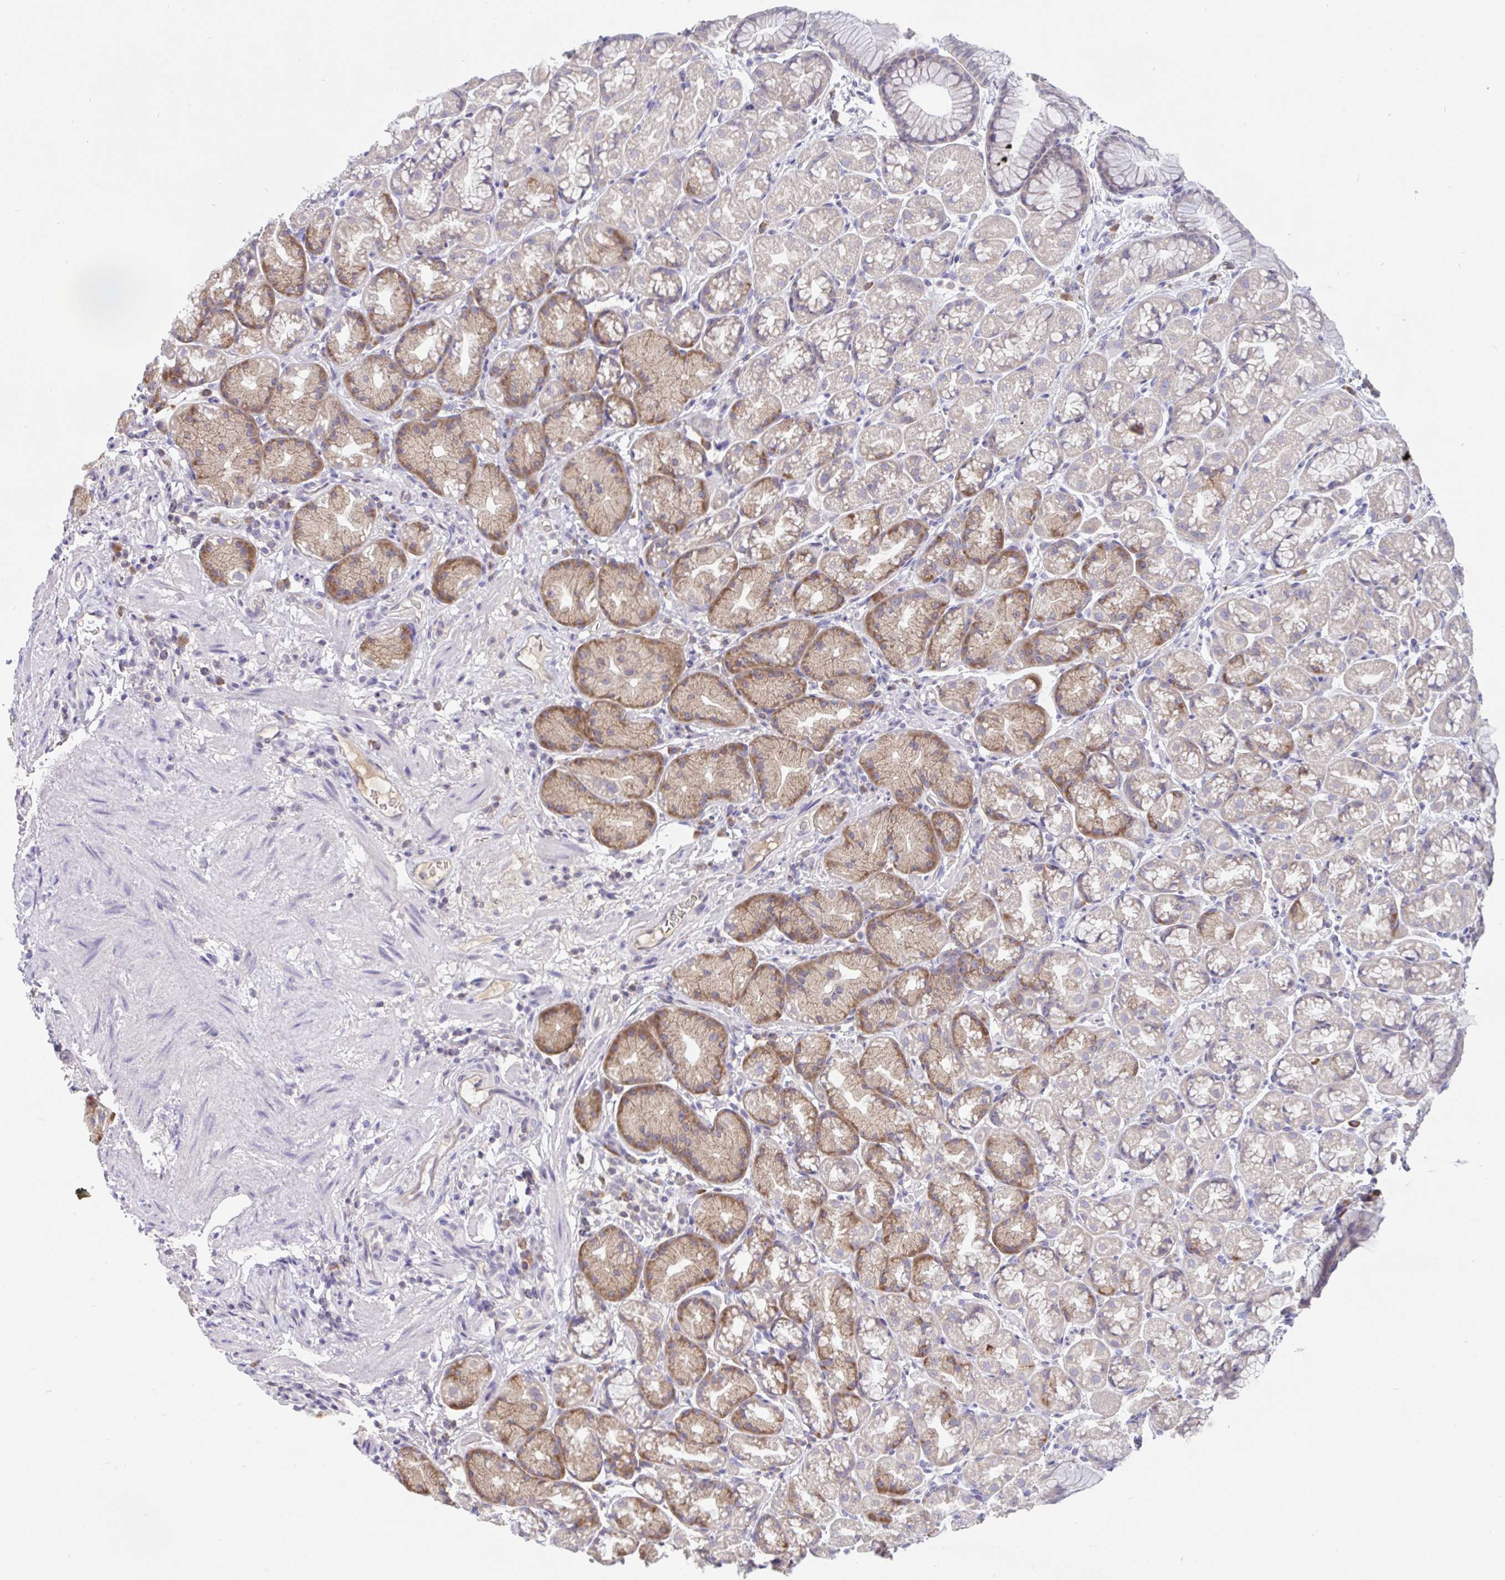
{"staining": {"intensity": "moderate", "quantity": "<25%", "location": "cytoplasmic/membranous"}, "tissue": "stomach", "cell_type": "Glandular cells", "image_type": "normal", "snomed": [{"axis": "morphology", "description": "Normal tissue, NOS"}, {"axis": "topography", "description": "Stomach, lower"}], "caption": "Stomach stained for a protein (brown) shows moderate cytoplasmic/membranous positive staining in approximately <25% of glandular cells.", "gene": "TMEM41A", "patient": {"sex": "male", "age": 67}}